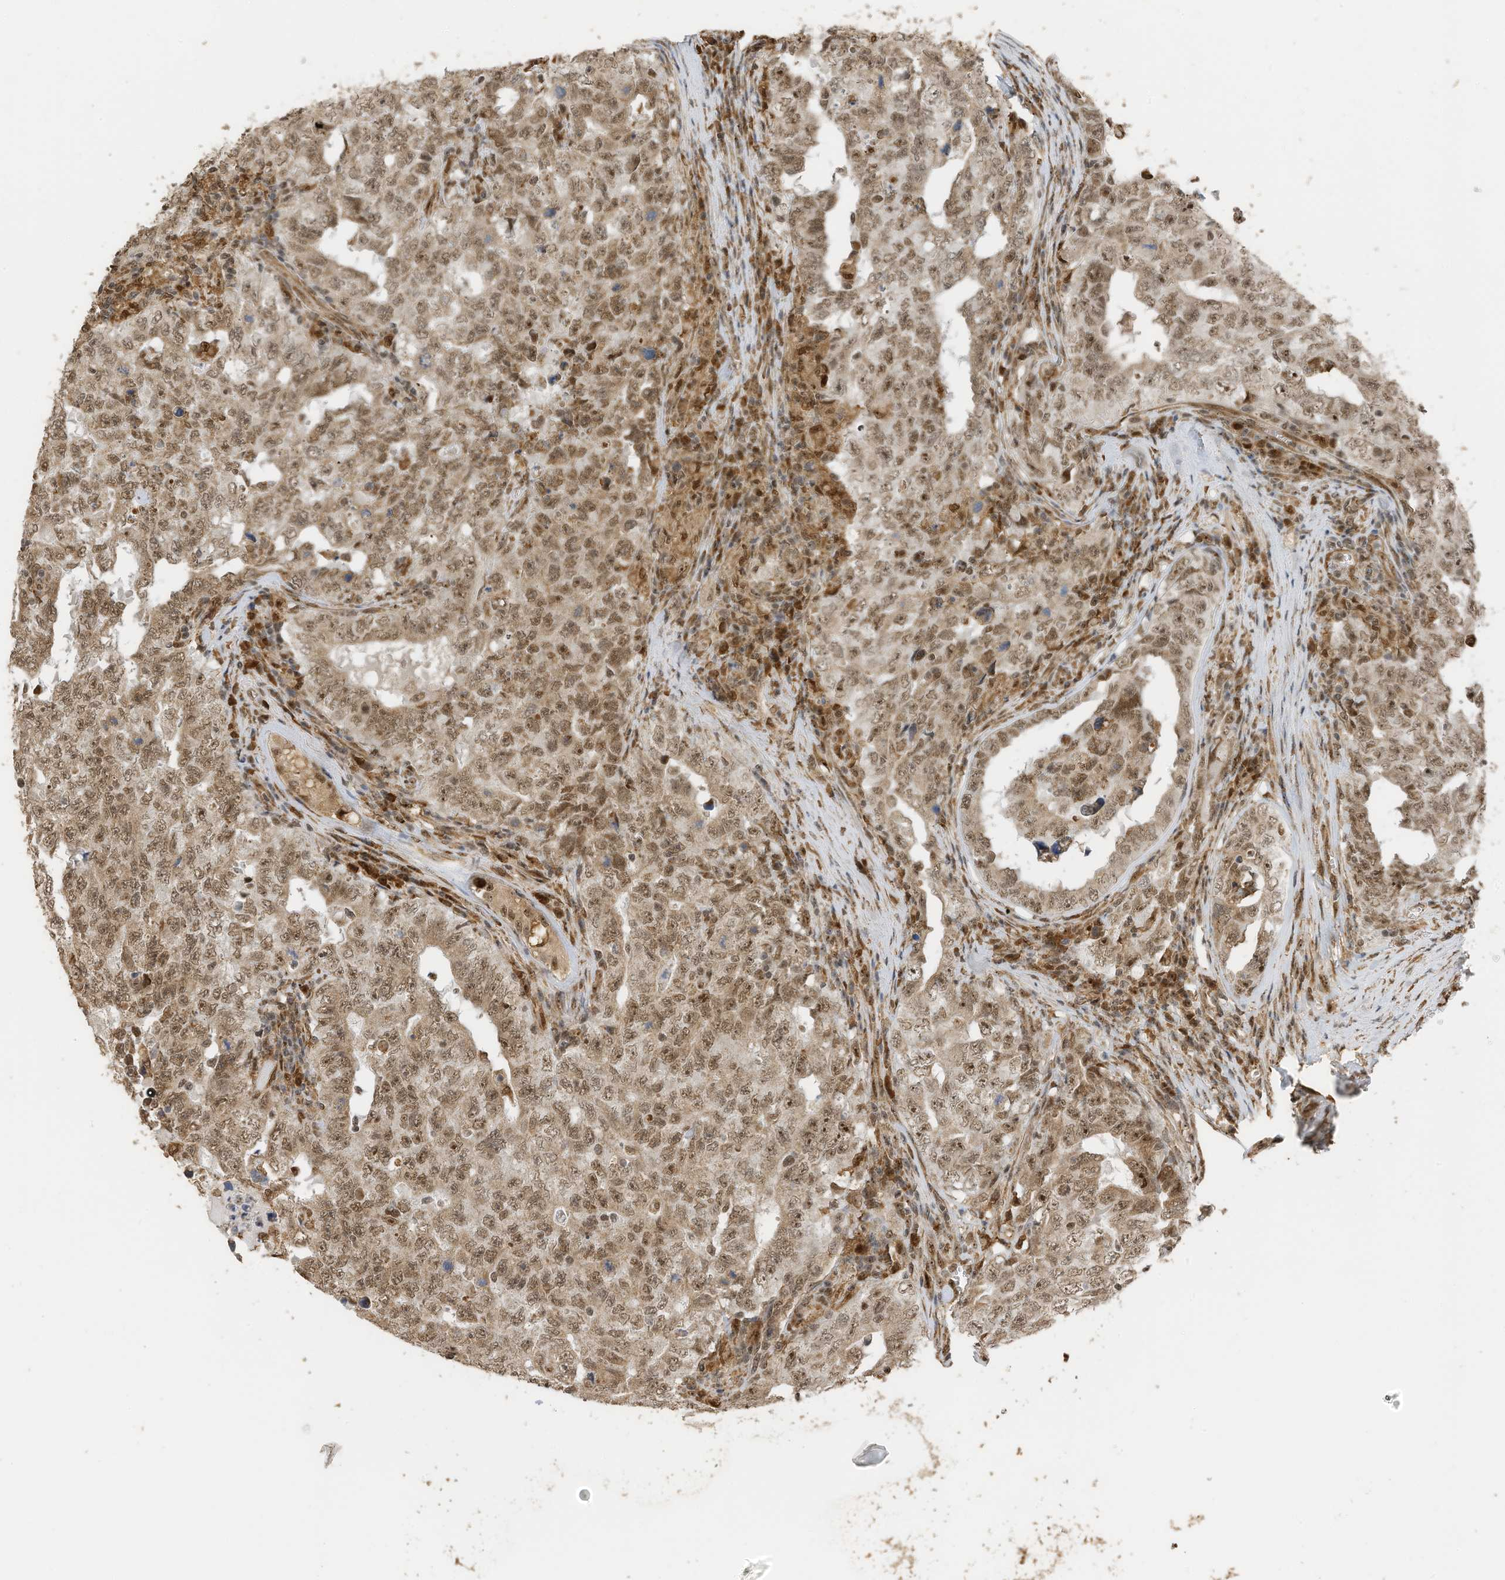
{"staining": {"intensity": "moderate", "quantity": ">75%", "location": "cytoplasmic/membranous,nuclear"}, "tissue": "testis cancer", "cell_type": "Tumor cells", "image_type": "cancer", "snomed": [{"axis": "morphology", "description": "Carcinoma, Embryonal, NOS"}, {"axis": "topography", "description": "Testis"}], "caption": "Testis cancer (embryonal carcinoma) stained with a brown dye displays moderate cytoplasmic/membranous and nuclear positive positivity in approximately >75% of tumor cells.", "gene": "ERLEC1", "patient": {"sex": "male", "age": 26}}